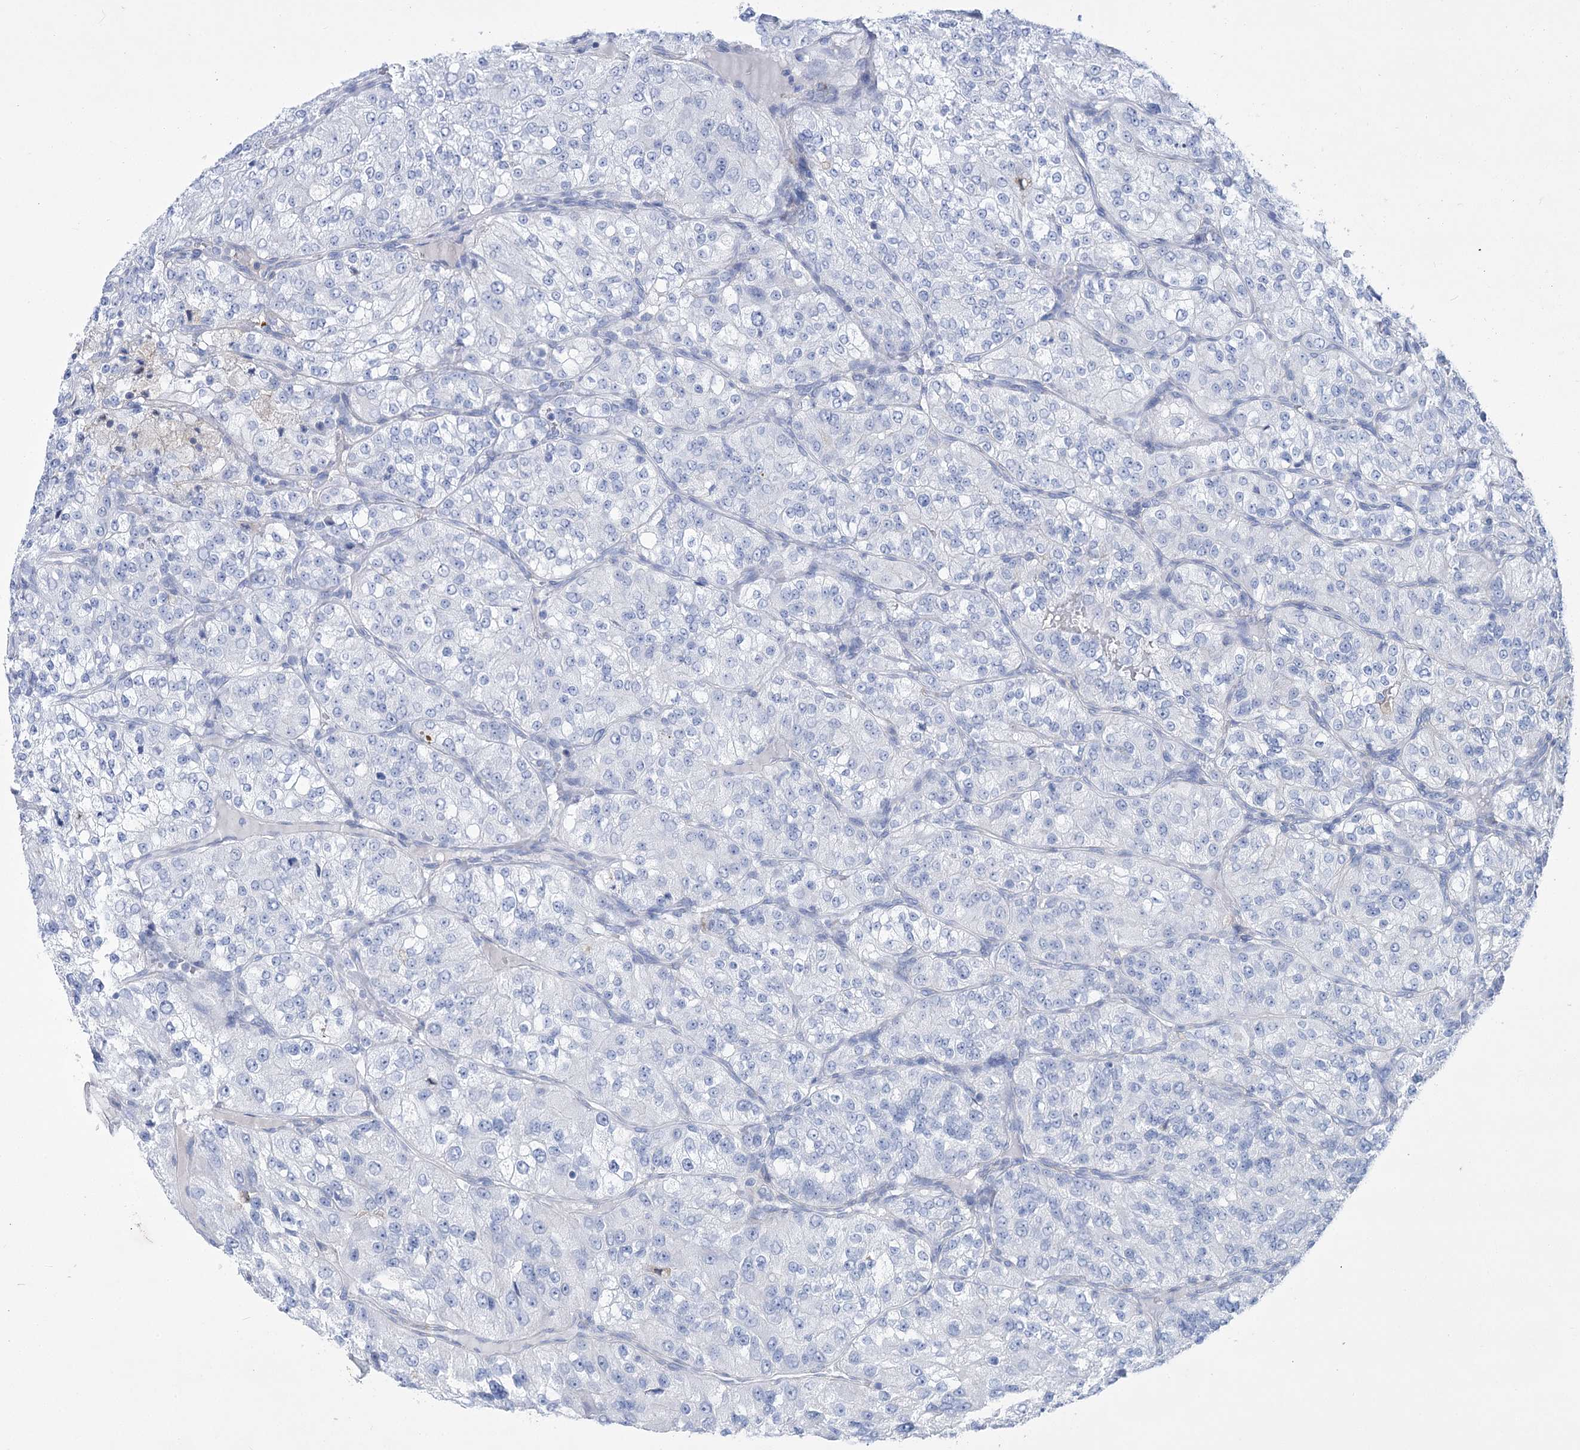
{"staining": {"intensity": "negative", "quantity": "none", "location": "none"}, "tissue": "renal cancer", "cell_type": "Tumor cells", "image_type": "cancer", "snomed": [{"axis": "morphology", "description": "Adenocarcinoma, NOS"}, {"axis": "topography", "description": "Kidney"}], "caption": "This is a histopathology image of immunohistochemistry staining of renal cancer, which shows no staining in tumor cells.", "gene": "PCDHA1", "patient": {"sex": "female", "age": 63}}